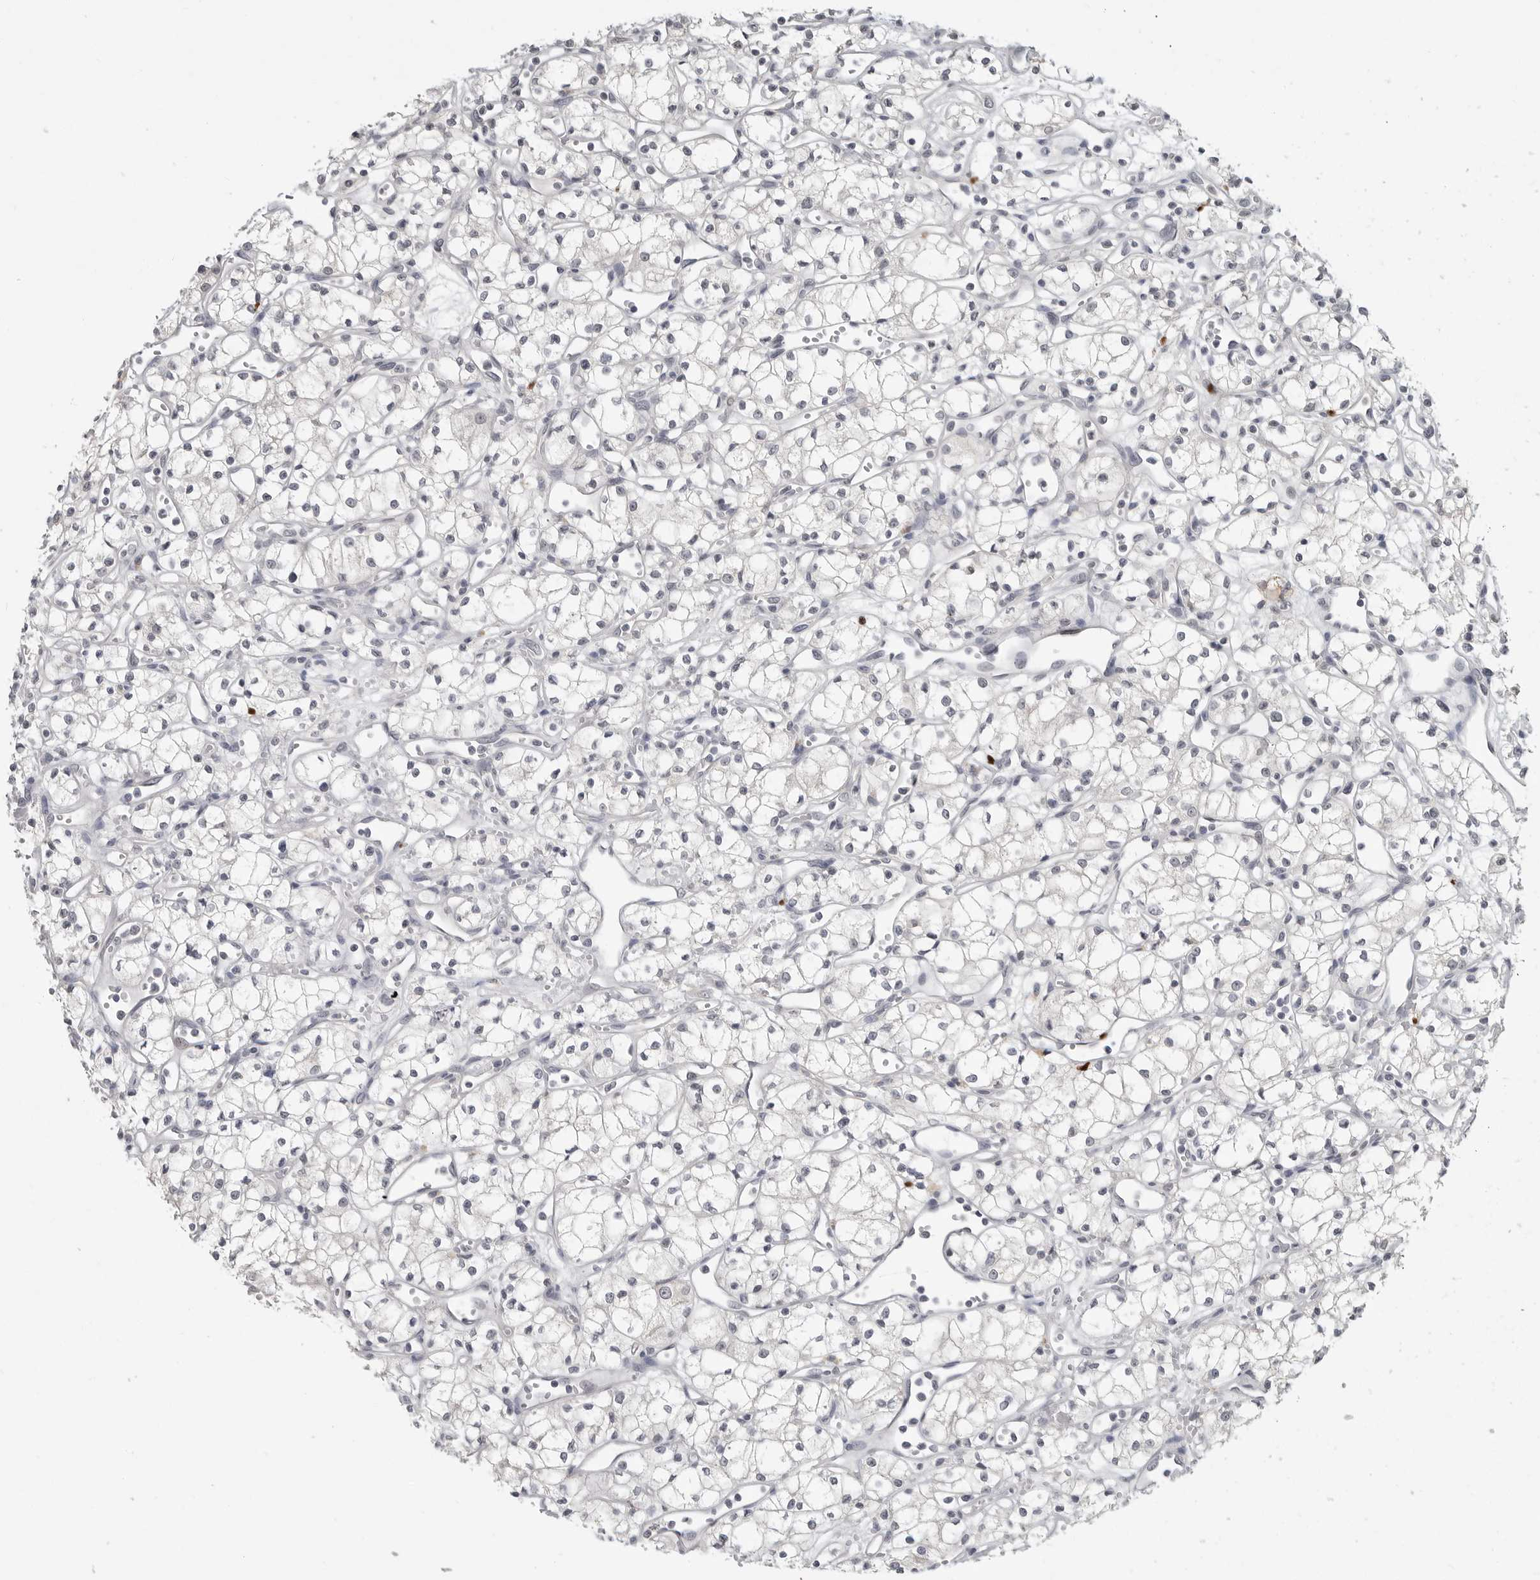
{"staining": {"intensity": "negative", "quantity": "none", "location": "none"}, "tissue": "renal cancer", "cell_type": "Tumor cells", "image_type": "cancer", "snomed": [{"axis": "morphology", "description": "Adenocarcinoma, NOS"}, {"axis": "topography", "description": "Kidney"}], "caption": "An immunohistochemistry (IHC) image of adenocarcinoma (renal) is shown. There is no staining in tumor cells of adenocarcinoma (renal). (DAB (3,3'-diaminobenzidine) immunohistochemistry (IHC), high magnification).", "gene": "FOXP3", "patient": {"sex": "male", "age": 59}}